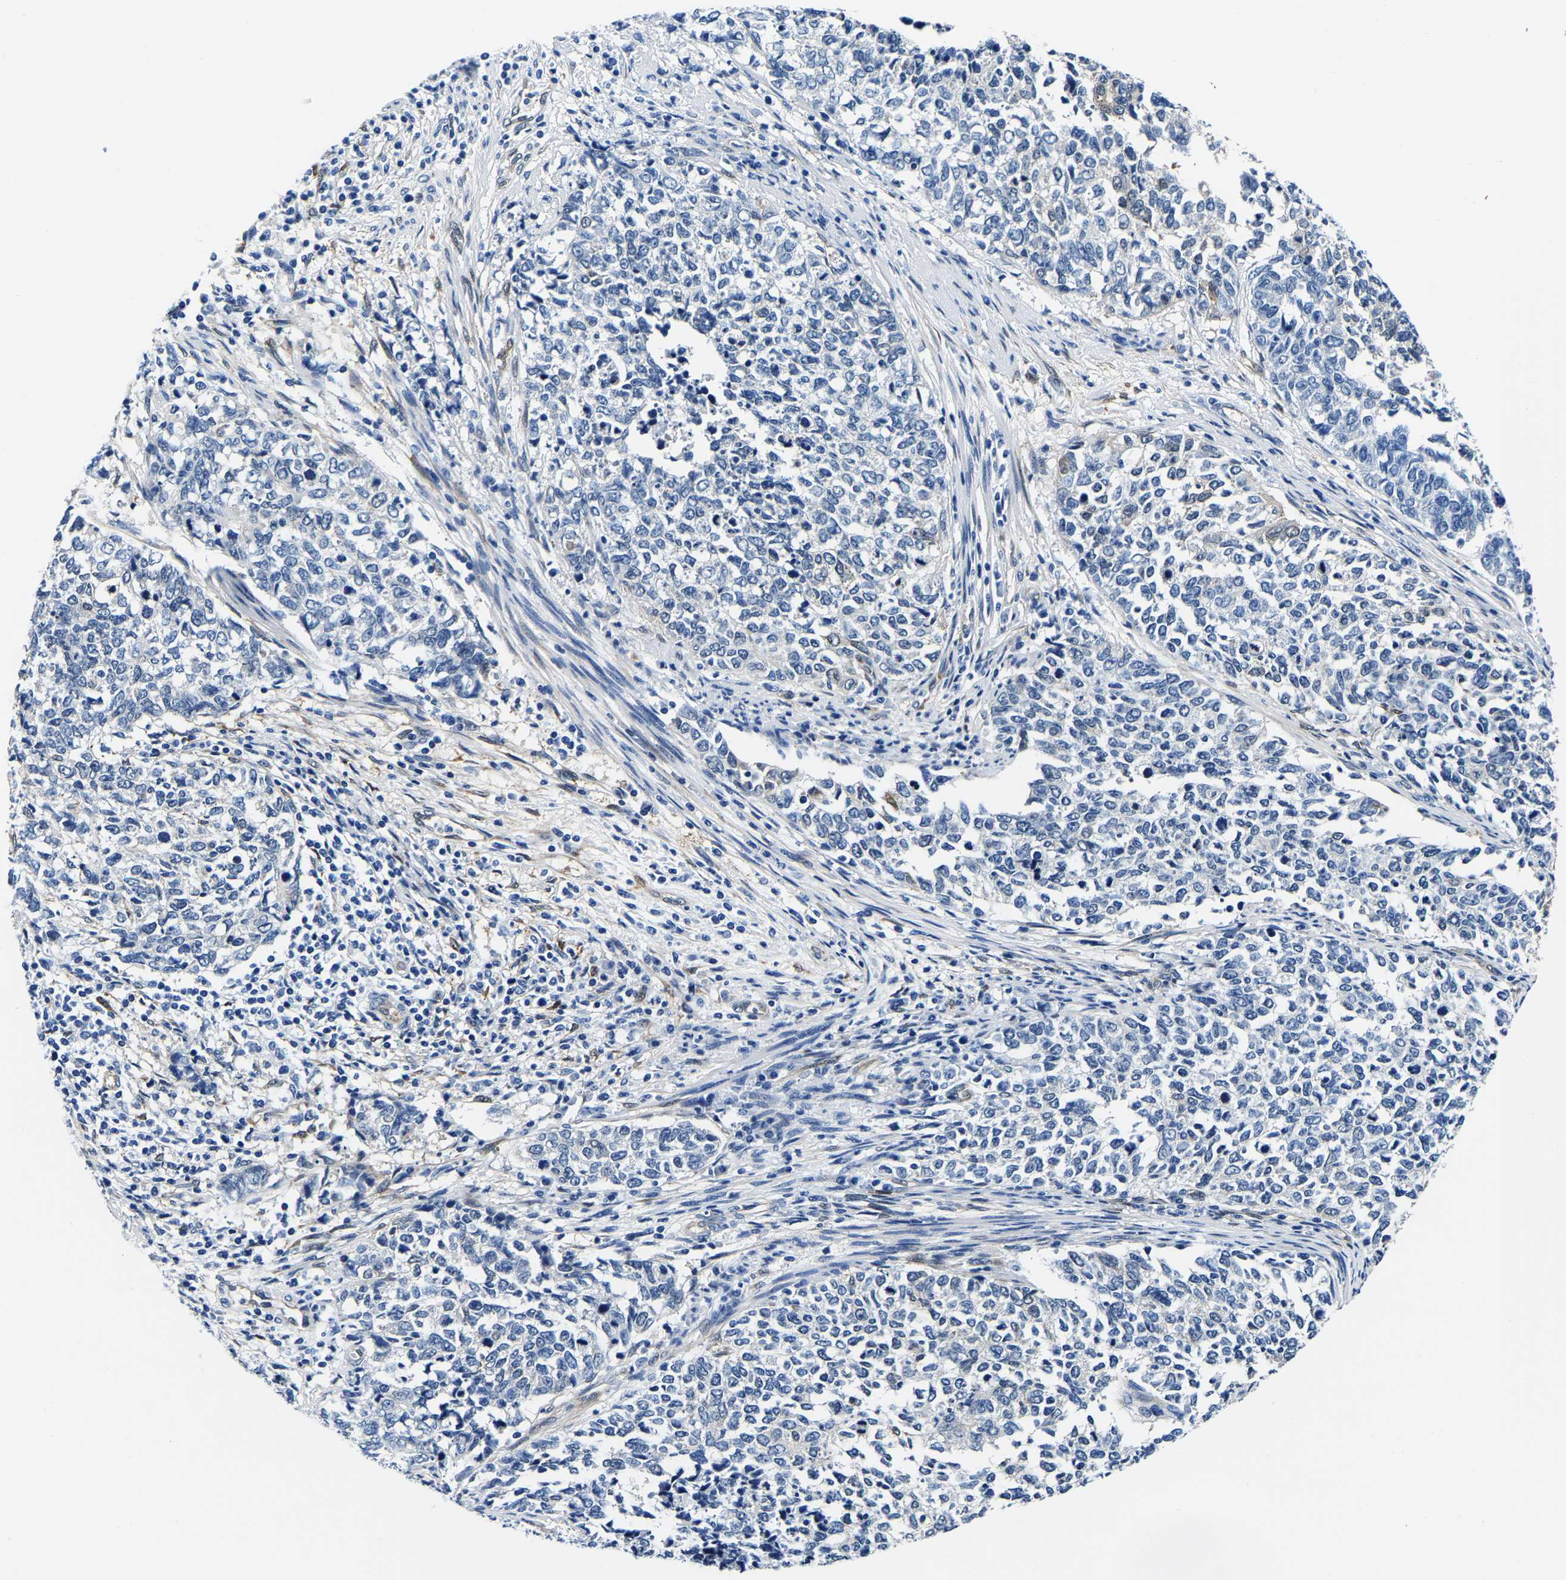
{"staining": {"intensity": "negative", "quantity": "none", "location": "none"}, "tissue": "cervical cancer", "cell_type": "Tumor cells", "image_type": "cancer", "snomed": [{"axis": "morphology", "description": "Squamous cell carcinoma, NOS"}, {"axis": "topography", "description": "Cervix"}], "caption": "Cervical cancer stained for a protein using immunohistochemistry (IHC) displays no staining tumor cells.", "gene": "S100A13", "patient": {"sex": "female", "age": 63}}